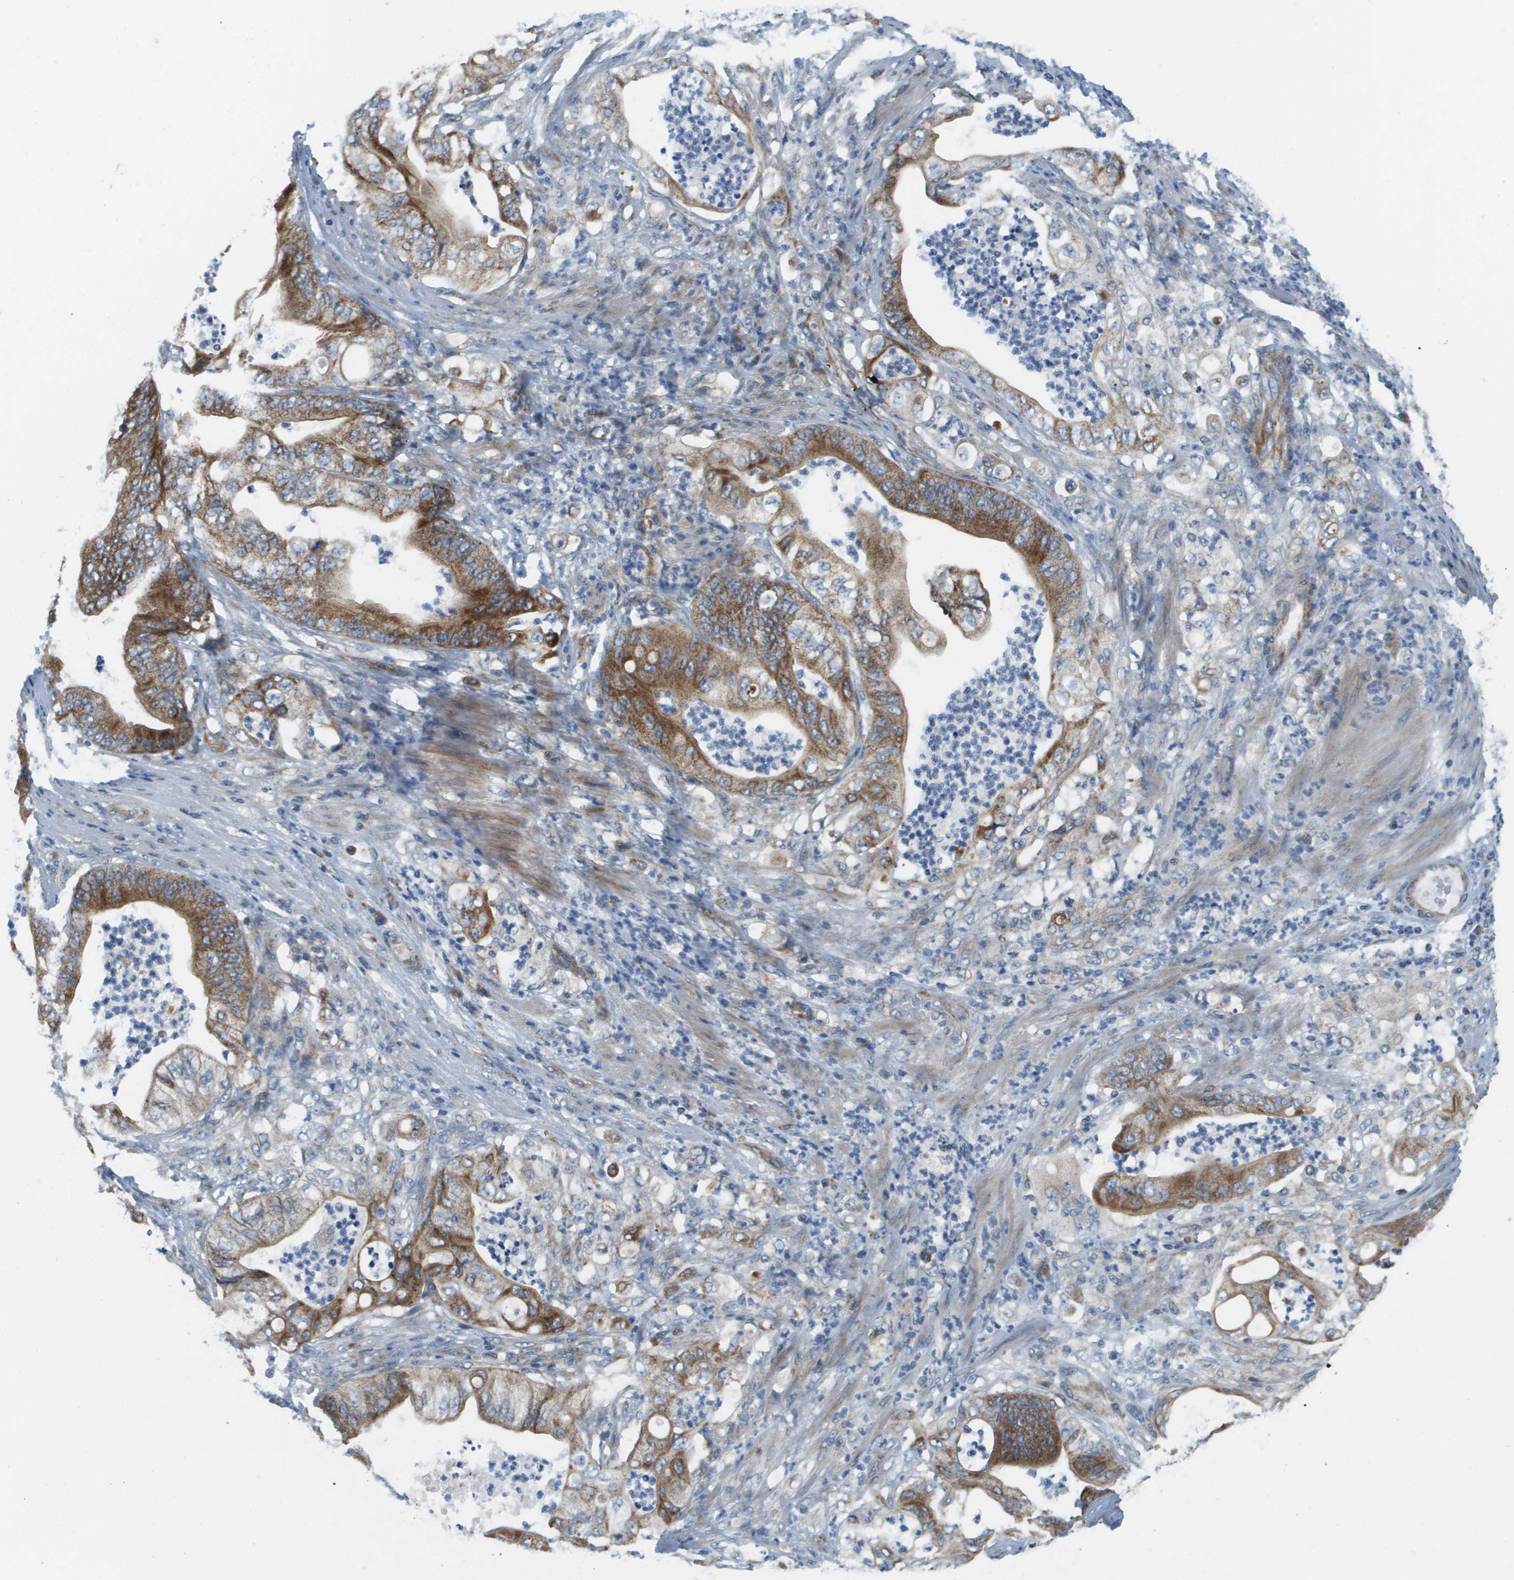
{"staining": {"intensity": "moderate", "quantity": ">75%", "location": "cytoplasmic/membranous"}, "tissue": "stomach cancer", "cell_type": "Tumor cells", "image_type": "cancer", "snomed": [{"axis": "morphology", "description": "Adenocarcinoma, NOS"}, {"axis": "topography", "description": "Stomach"}], "caption": "Immunohistochemical staining of human stomach cancer (adenocarcinoma) displays moderate cytoplasmic/membranous protein expression in approximately >75% of tumor cells.", "gene": "KRT23", "patient": {"sex": "female", "age": 73}}